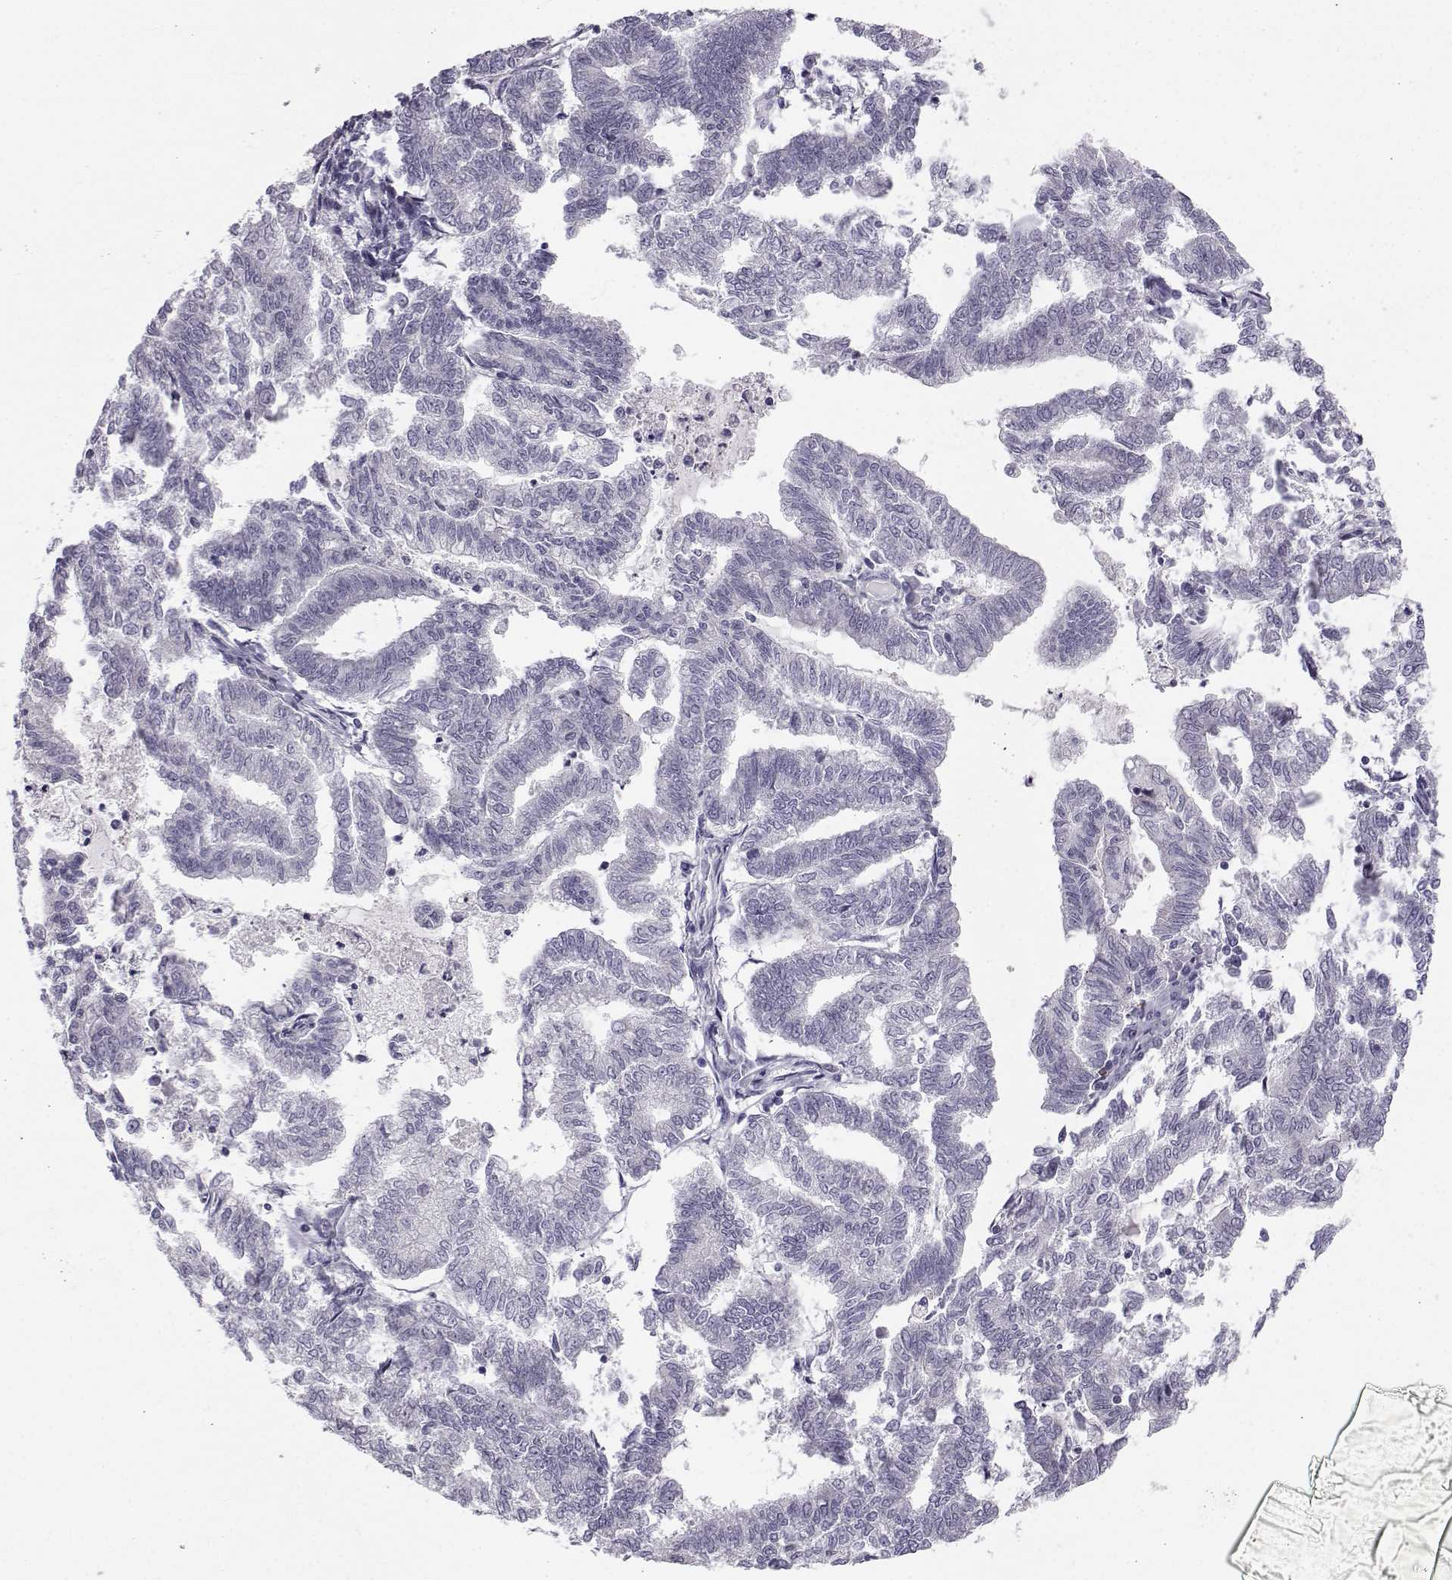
{"staining": {"intensity": "negative", "quantity": "none", "location": "none"}, "tissue": "endometrial cancer", "cell_type": "Tumor cells", "image_type": "cancer", "snomed": [{"axis": "morphology", "description": "Adenocarcinoma, NOS"}, {"axis": "topography", "description": "Endometrium"}], "caption": "Immunohistochemistry (IHC) micrograph of endometrial cancer stained for a protein (brown), which reveals no staining in tumor cells. (DAB (3,3'-diaminobenzidine) immunohistochemistry (IHC) with hematoxylin counter stain).", "gene": "ZNF185", "patient": {"sex": "female", "age": 79}}